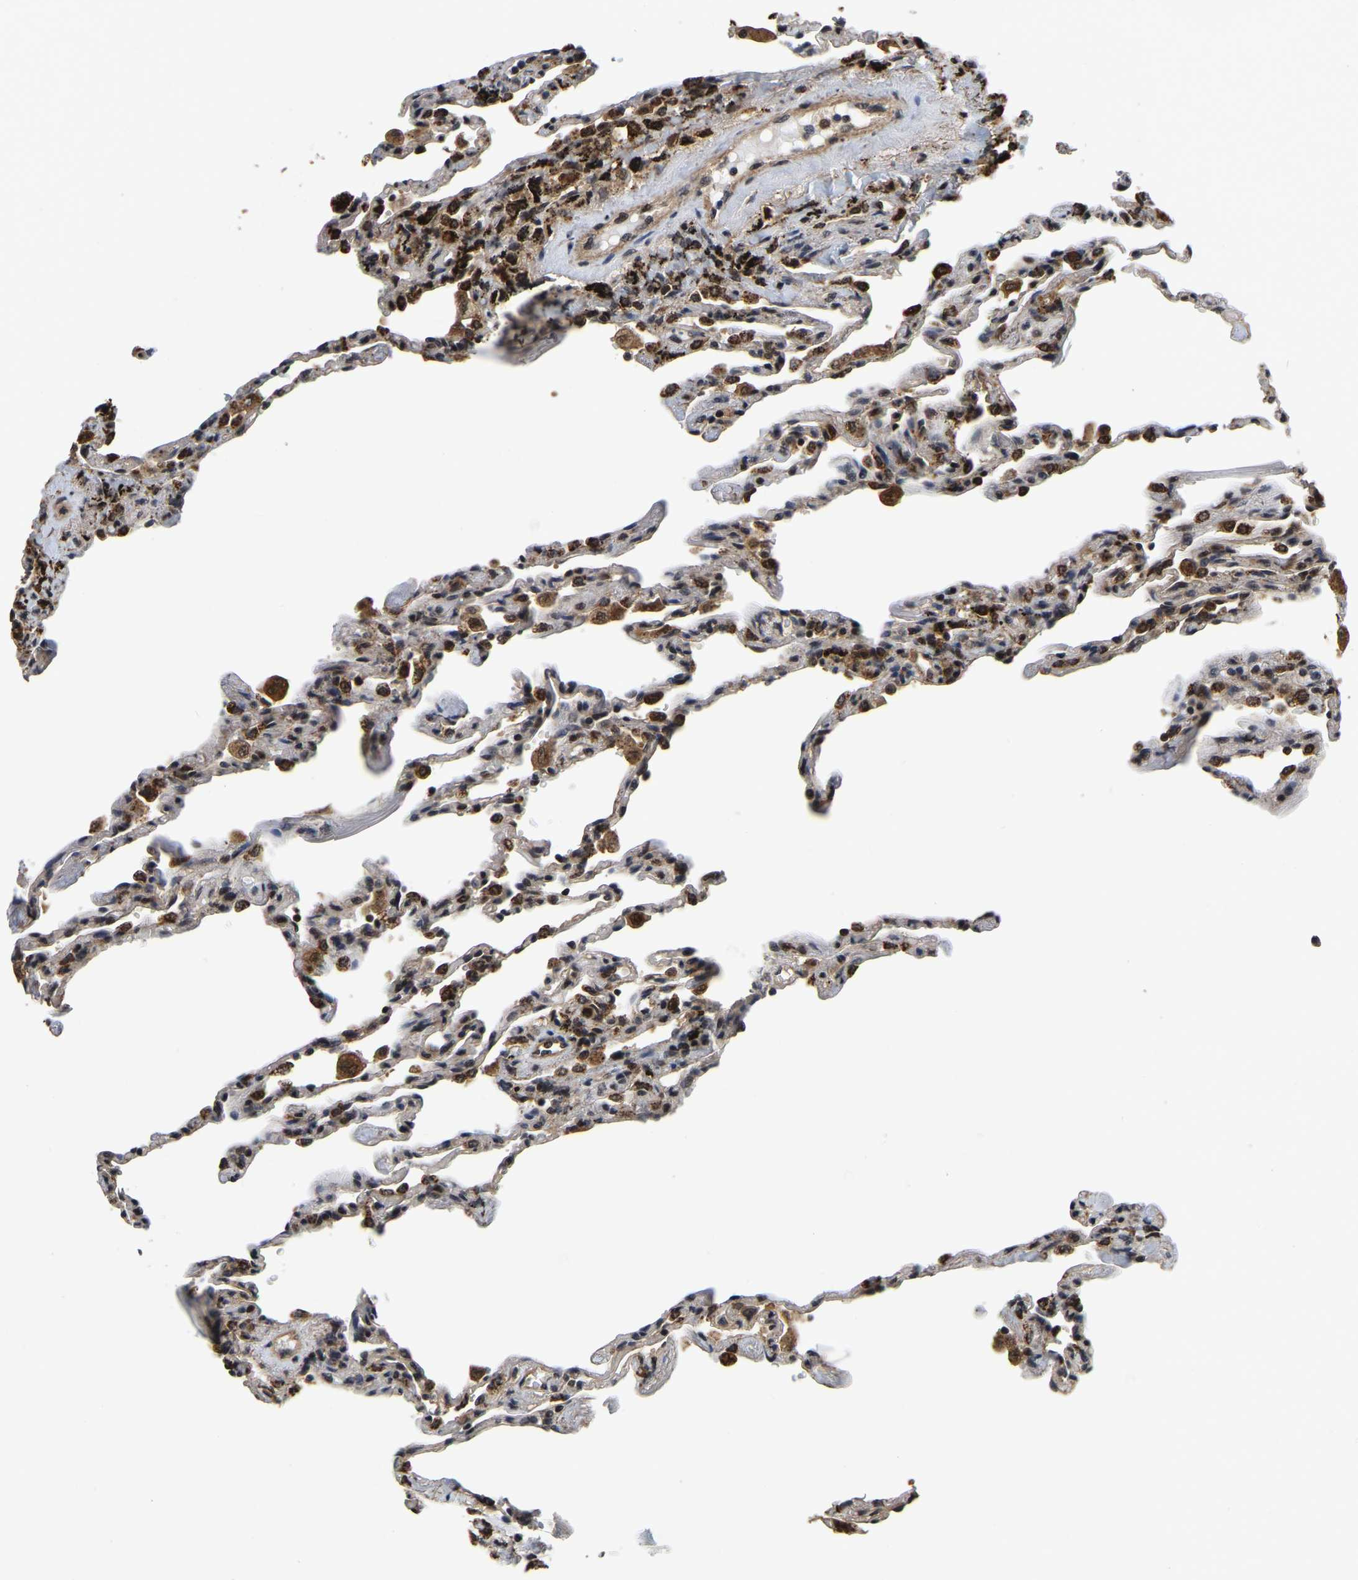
{"staining": {"intensity": "strong", "quantity": ">75%", "location": "nuclear"}, "tissue": "lung", "cell_type": "Alveolar cells", "image_type": "normal", "snomed": [{"axis": "morphology", "description": "Normal tissue, NOS"}, {"axis": "topography", "description": "Lung"}], "caption": "This micrograph exhibits IHC staining of normal lung, with high strong nuclear staining in about >75% of alveolar cells.", "gene": "CIAO1", "patient": {"sex": "male", "age": 59}}